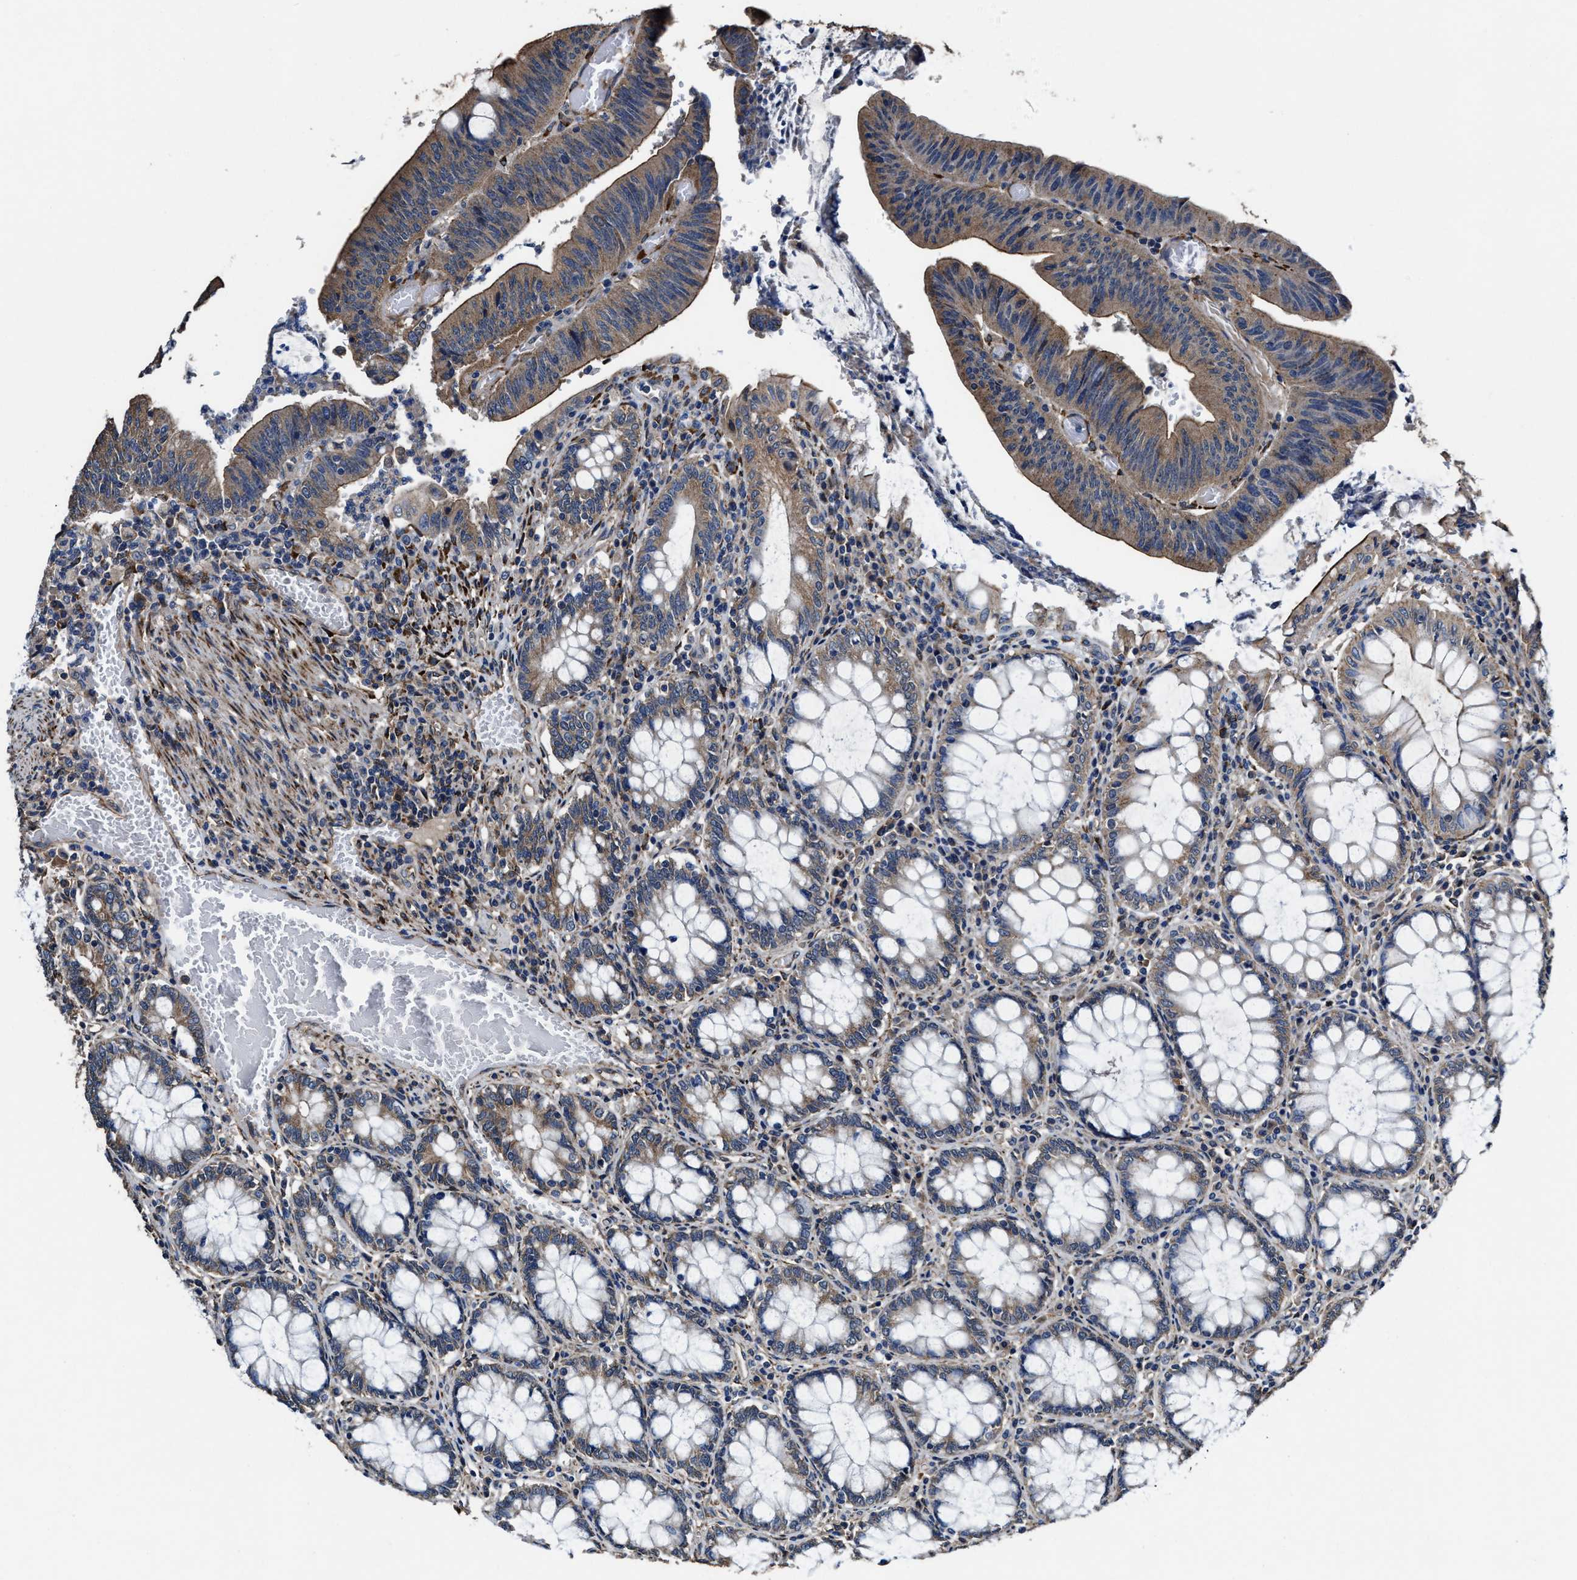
{"staining": {"intensity": "moderate", "quantity": ">75%", "location": "cytoplasmic/membranous"}, "tissue": "colorectal cancer", "cell_type": "Tumor cells", "image_type": "cancer", "snomed": [{"axis": "morphology", "description": "Normal tissue, NOS"}, {"axis": "morphology", "description": "Adenocarcinoma, NOS"}, {"axis": "topography", "description": "Rectum"}], "caption": "Immunohistochemical staining of colorectal cancer (adenocarcinoma) shows medium levels of moderate cytoplasmic/membranous protein positivity in about >75% of tumor cells.", "gene": "IDNK", "patient": {"sex": "female", "age": 66}}